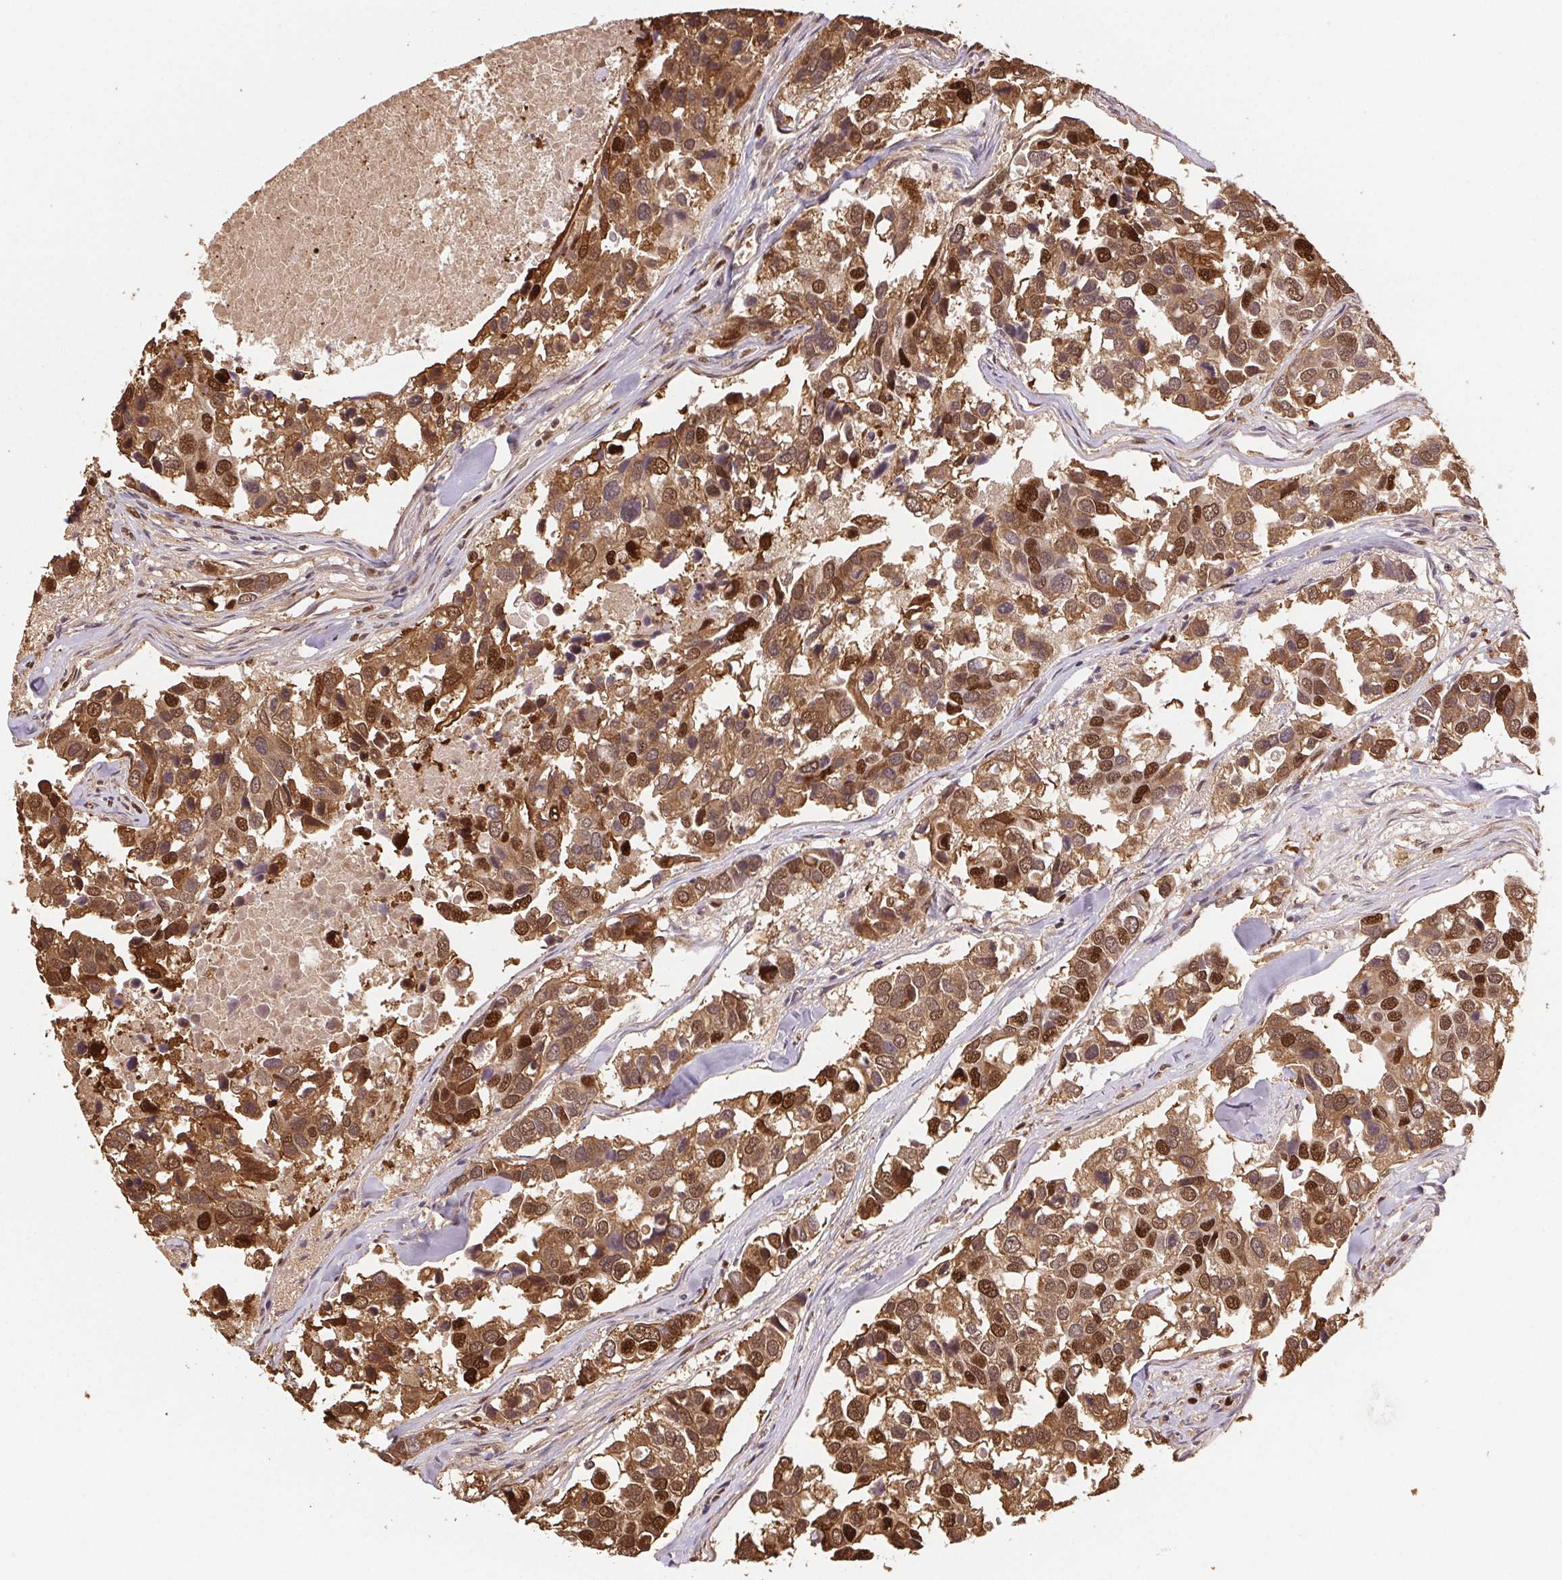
{"staining": {"intensity": "strong", "quantity": ">75%", "location": "cytoplasmic/membranous,nuclear"}, "tissue": "breast cancer", "cell_type": "Tumor cells", "image_type": "cancer", "snomed": [{"axis": "morphology", "description": "Duct carcinoma"}, {"axis": "topography", "description": "Breast"}], "caption": "The histopathology image reveals a brown stain indicating the presence of a protein in the cytoplasmic/membranous and nuclear of tumor cells in breast cancer.", "gene": "SET", "patient": {"sex": "female", "age": 83}}